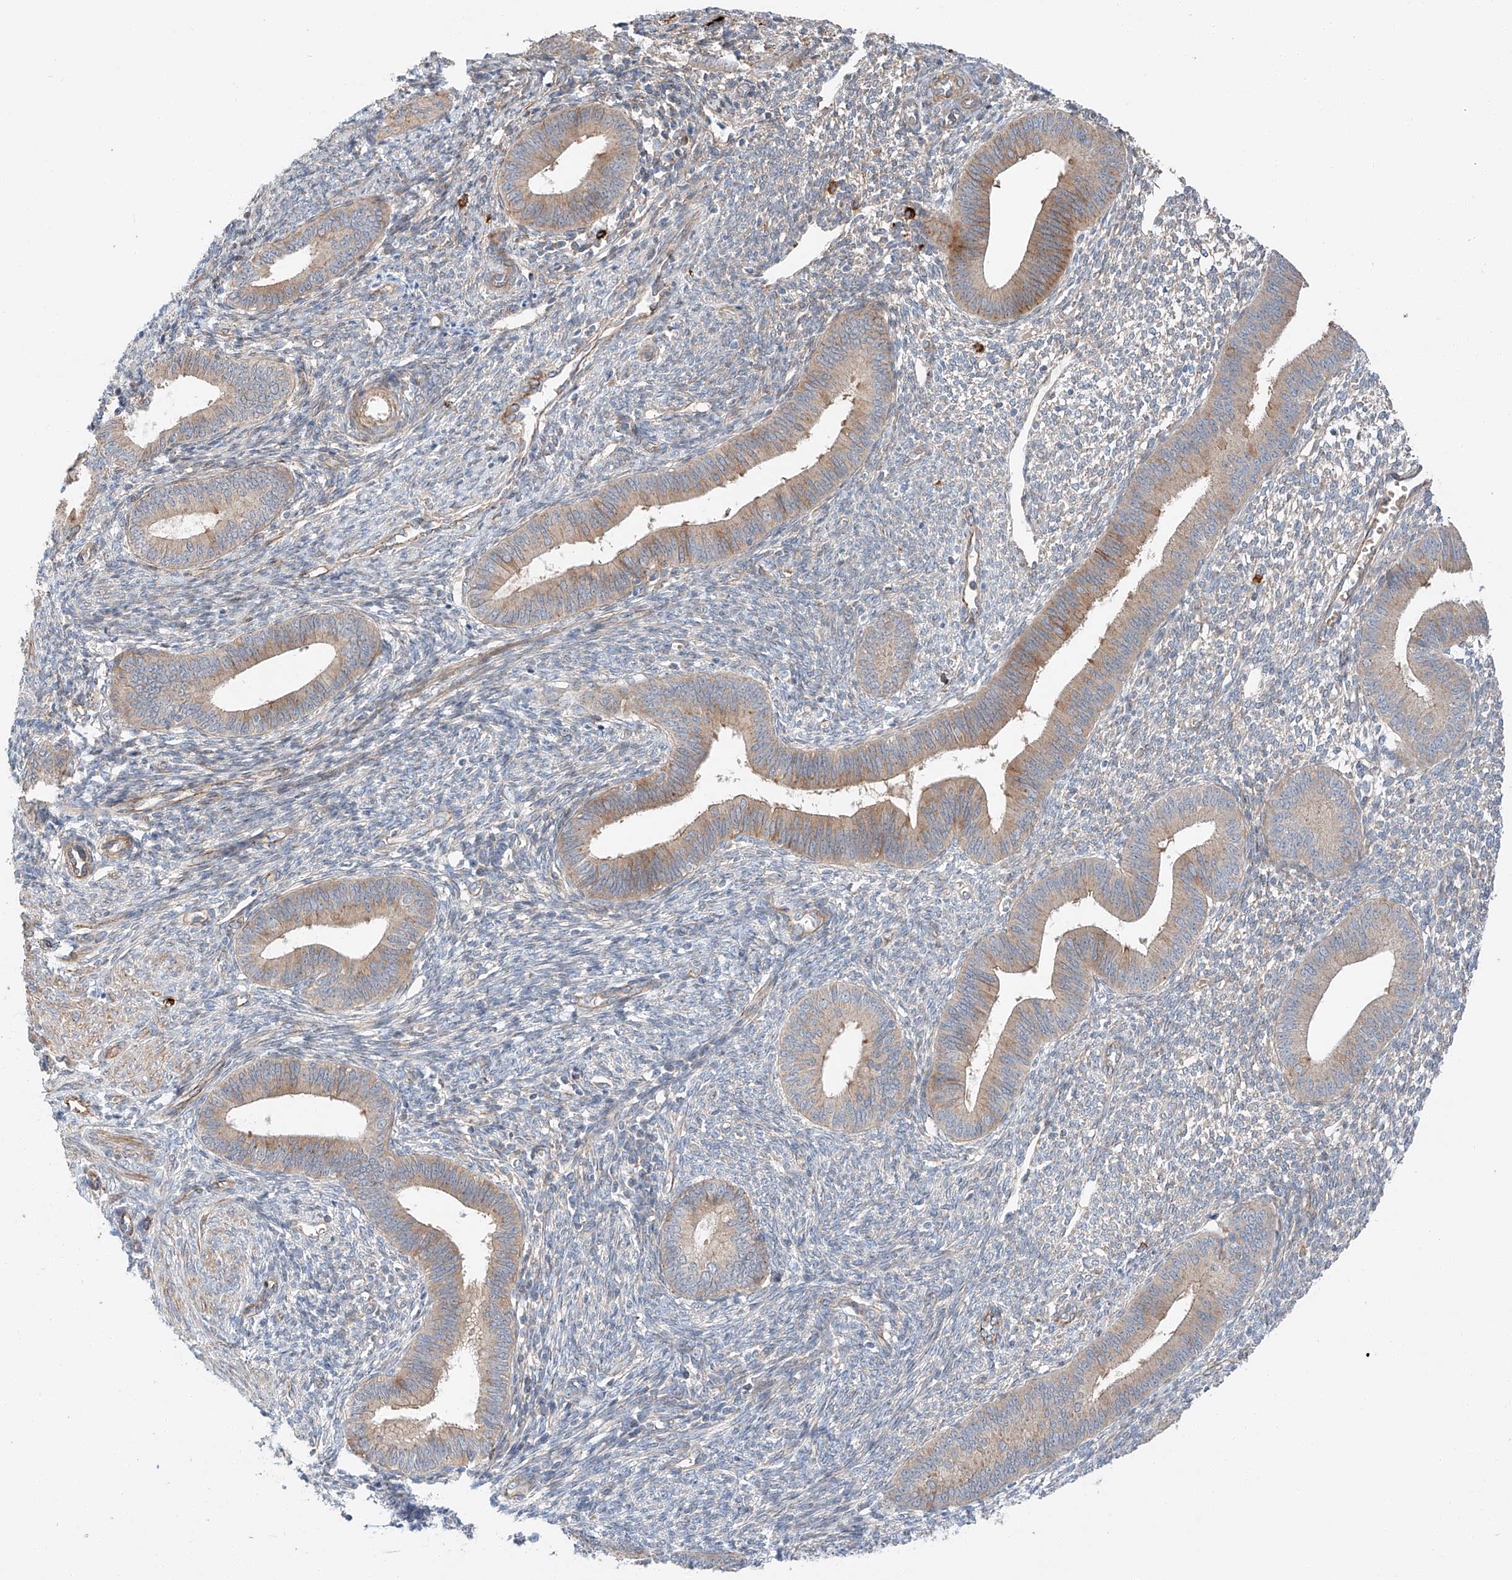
{"staining": {"intensity": "negative", "quantity": "none", "location": "none"}, "tissue": "endometrium", "cell_type": "Cells in endometrial stroma", "image_type": "normal", "snomed": [{"axis": "morphology", "description": "Normal tissue, NOS"}, {"axis": "topography", "description": "Endometrium"}], "caption": "Cells in endometrial stroma show no significant protein staining in normal endometrium.", "gene": "MINDY4", "patient": {"sex": "female", "age": 46}}